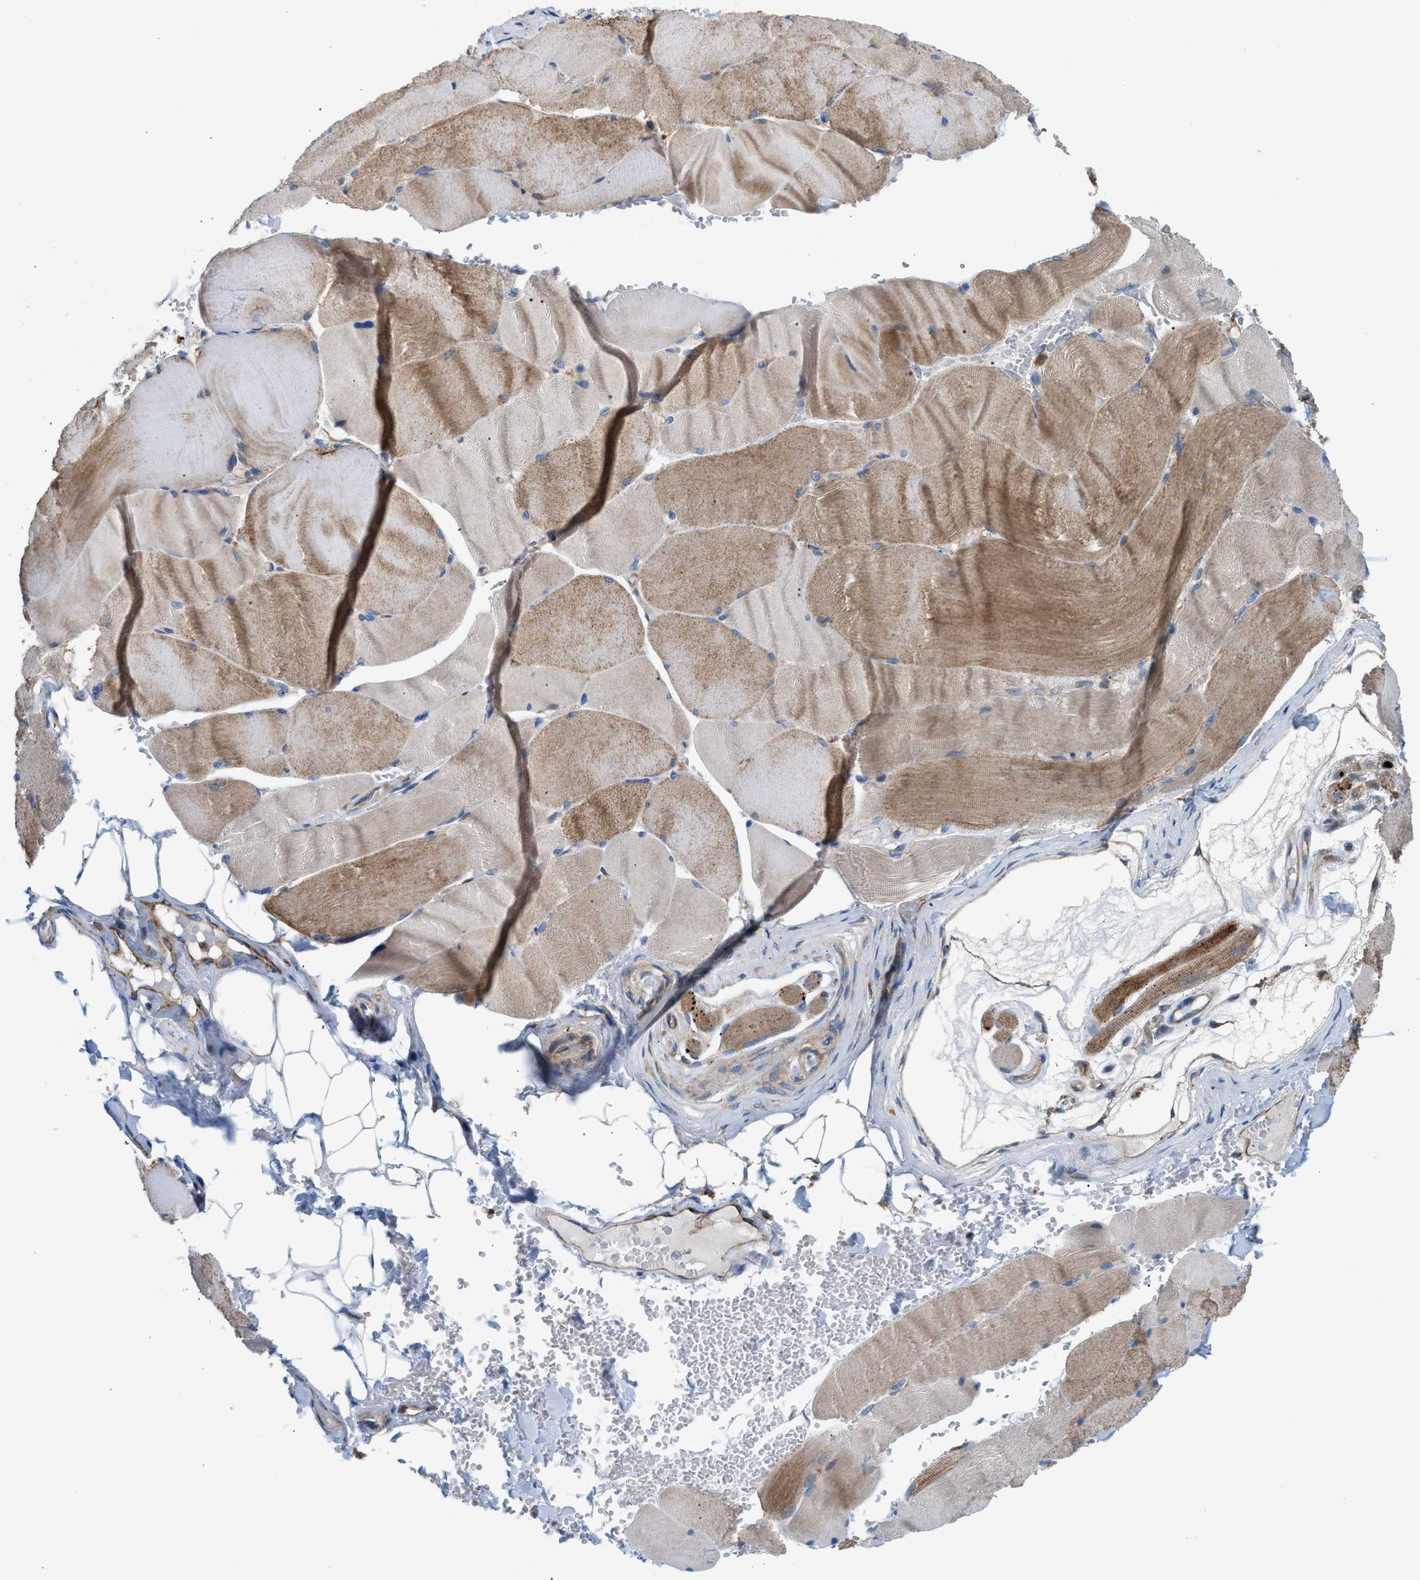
{"staining": {"intensity": "moderate", "quantity": "25%-75%", "location": "cytoplasmic/membranous"}, "tissue": "skeletal muscle", "cell_type": "Myocytes", "image_type": "normal", "snomed": [{"axis": "morphology", "description": "Normal tissue, NOS"}, {"axis": "topography", "description": "Skin"}, {"axis": "topography", "description": "Skeletal muscle"}], "caption": "An IHC image of normal tissue is shown. Protein staining in brown highlights moderate cytoplasmic/membranous positivity in skeletal muscle within myocytes. (DAB (3,3'-diaminobenzidine) IHC, brown staining for protein, blue staining for nuclei).", "gene": "TBC1D15", "patient": {"sex": "male", "age": 83}}